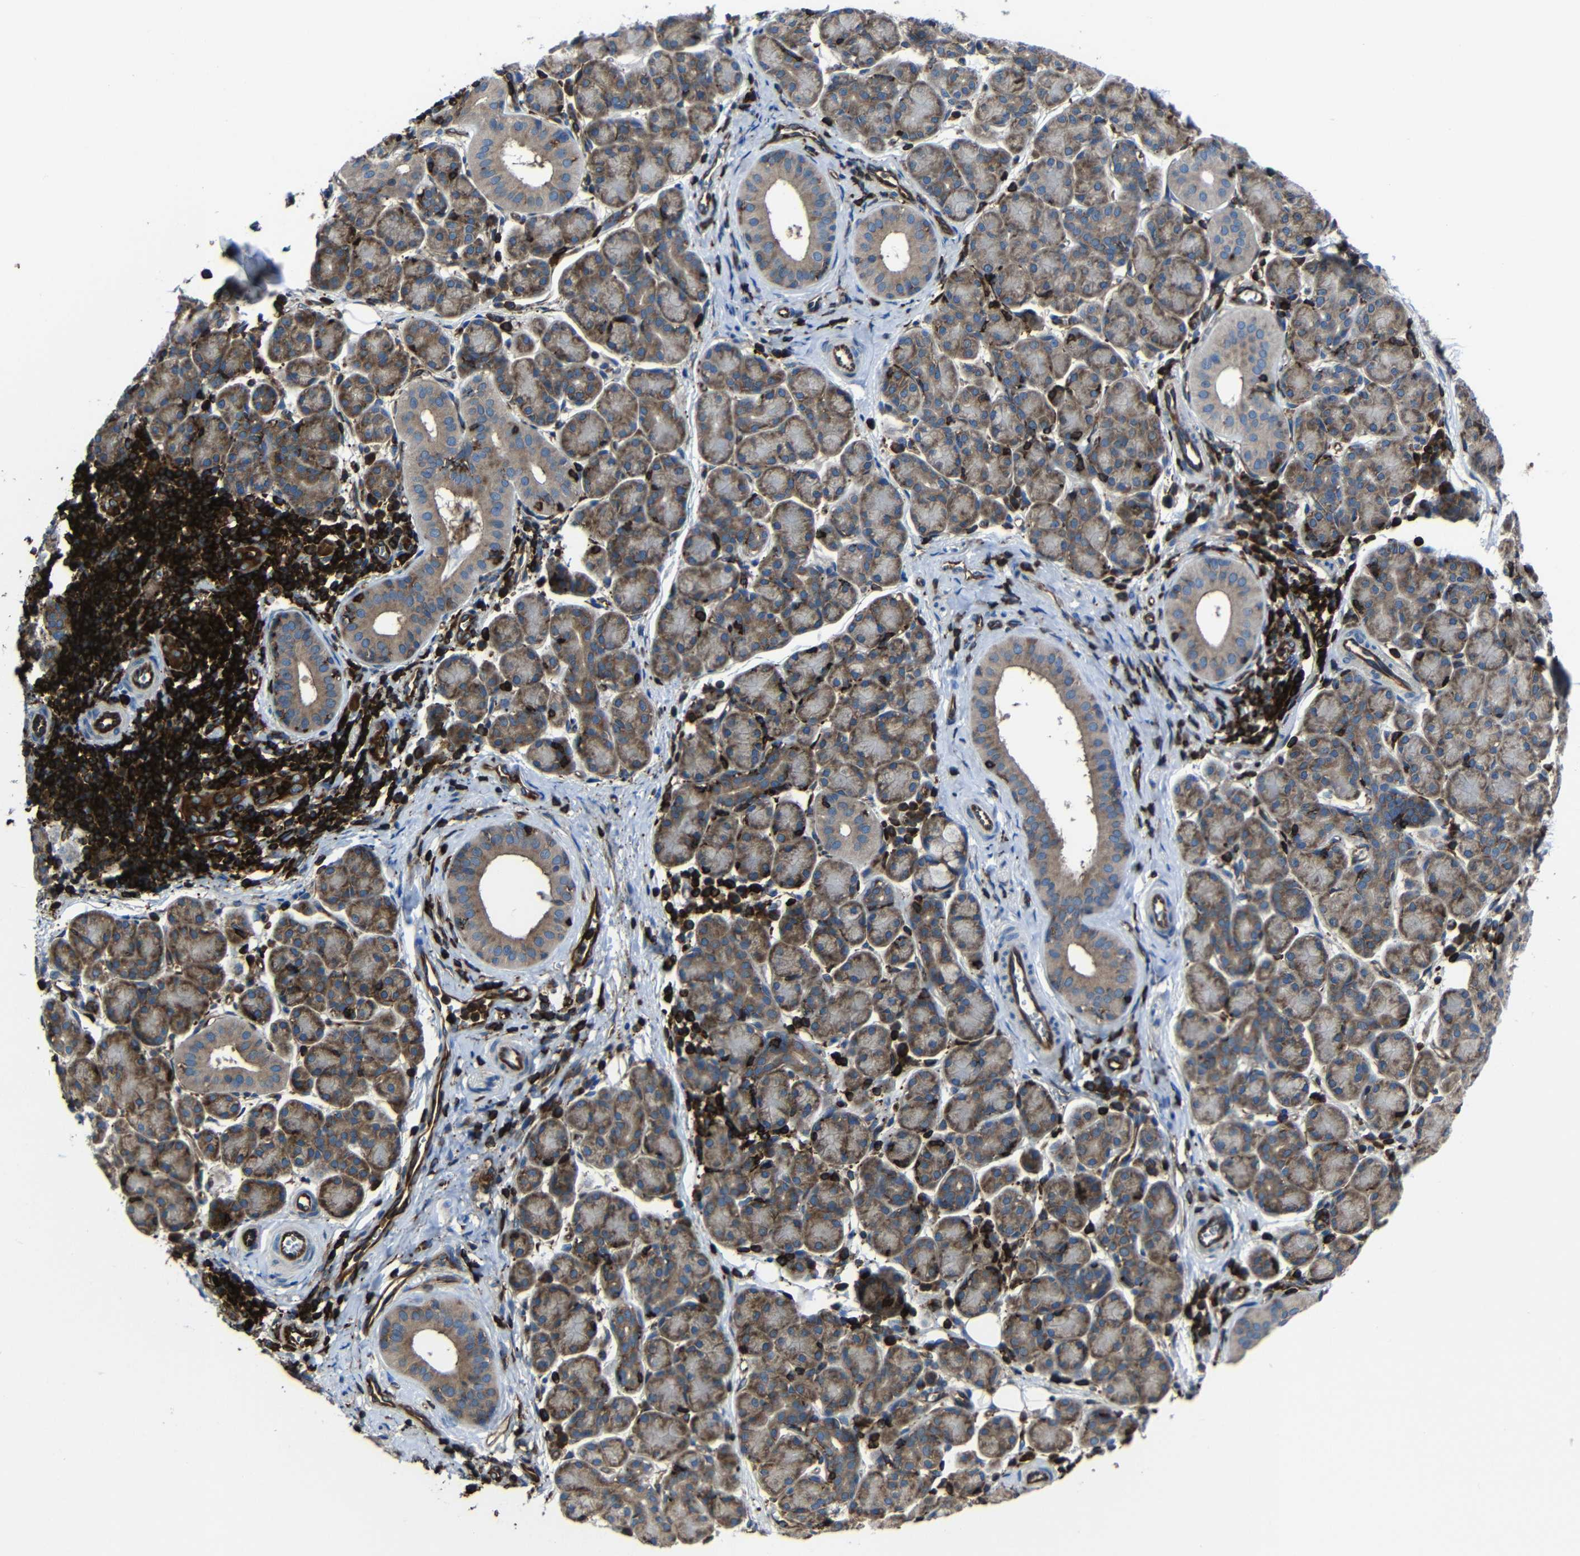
{"staining": {"intensity": "moderate", "quantity": "25%-75%", "location": "cytoplasmic/membranous"}, "tissue": "salivary gland", "cell_type": "Glandular cells", "image_type": "normal", "snomed": [{"axis": "morphology", "description": "Normal tissue, NOS"}, {"axis": "morphology", "description": "Inflammation, NOS"}, {"axis": "topography", "description": "Lymph node"}, {"axis": "topography", "description": "Salivary gland"}], "caption": "This histopathology image reveals IHC staining of benign human salivary gland, with medium moderate cytoplasmic/membranous positivity in approximately 25%-75% of glandular cells.", "gene": "ARHGEF1", "patient": {"sex": "male", "age": 3}}